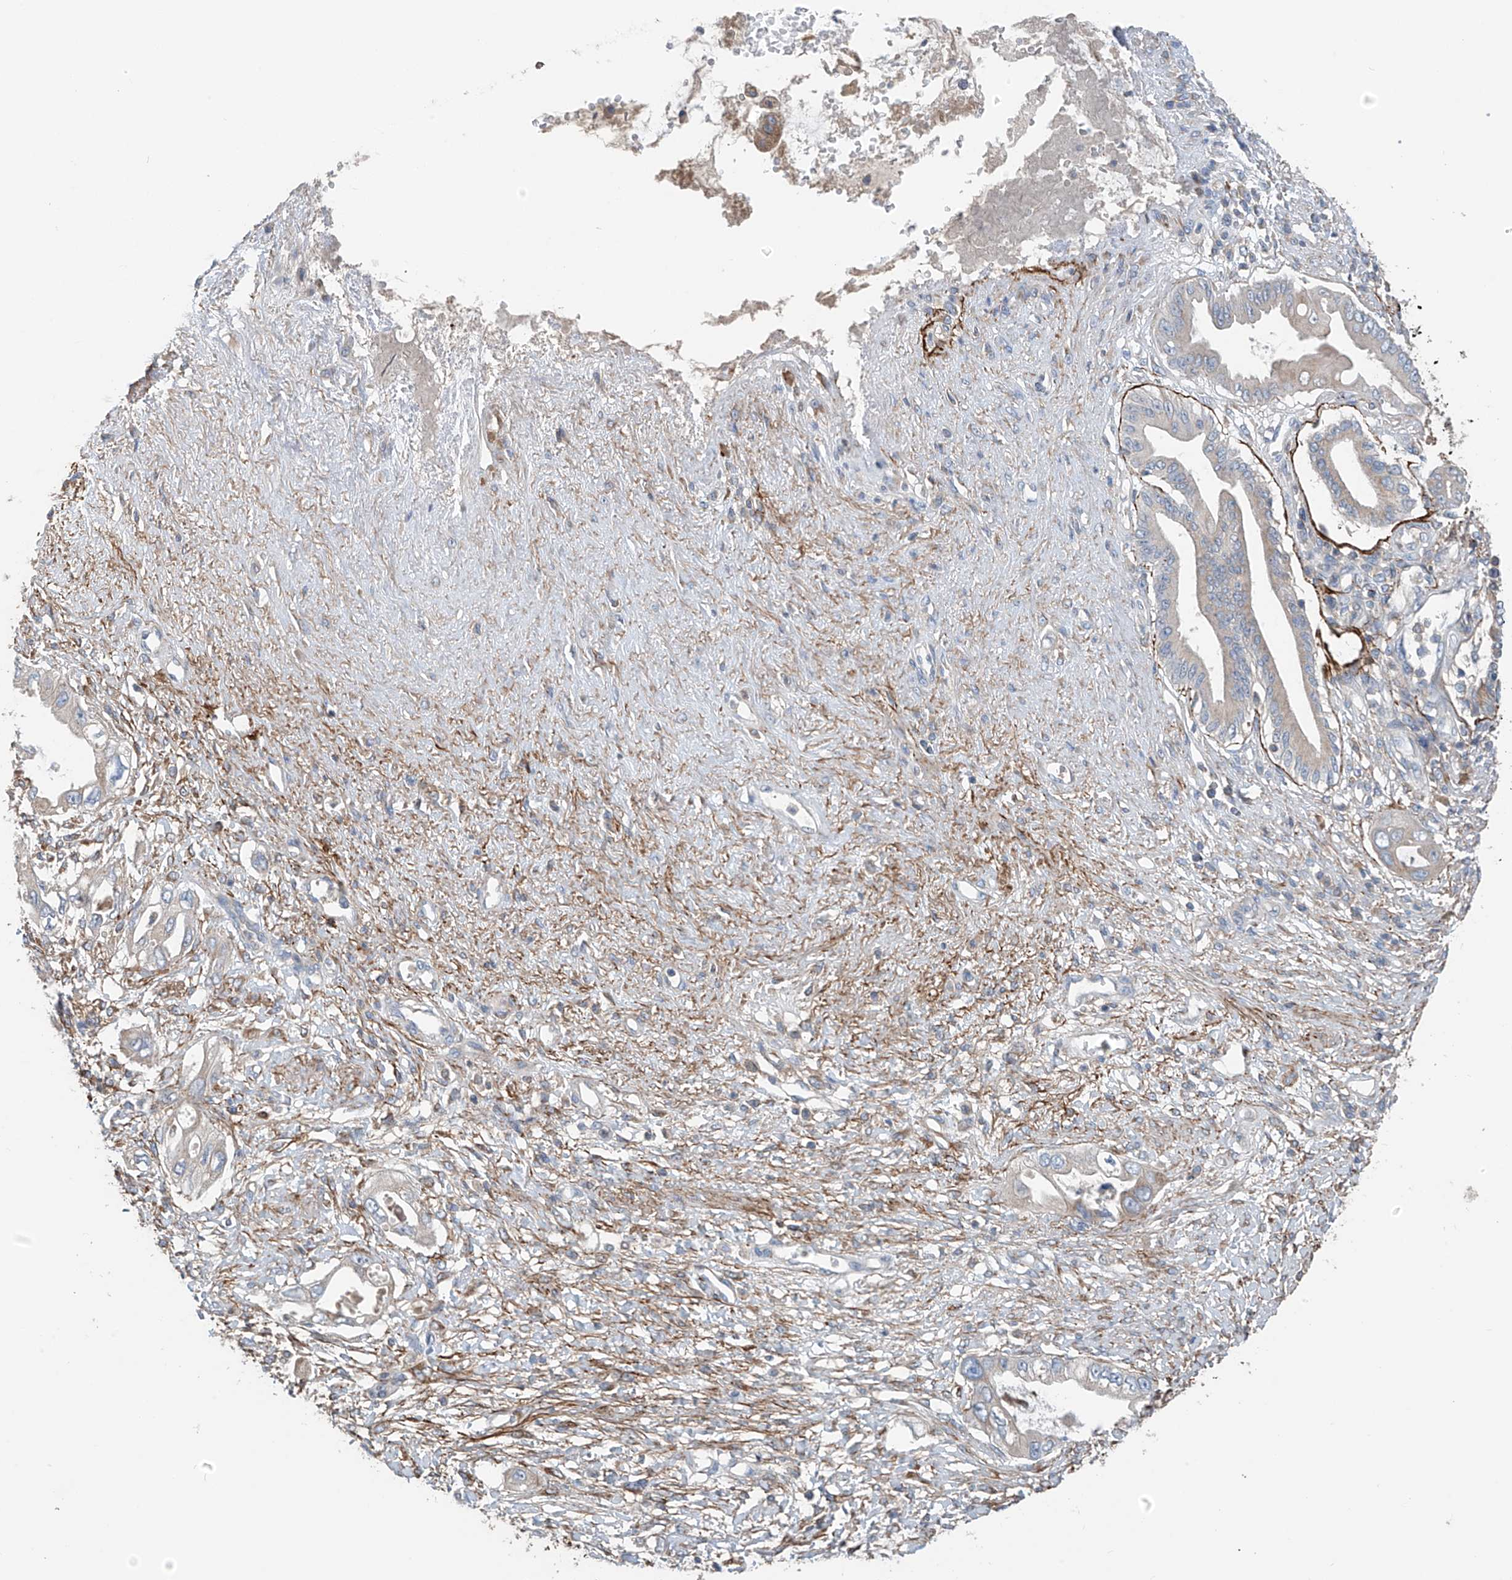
{"staining": {"intensity": "negative", "quantity": "none", "location": "none"}, "tissue": "pancreatic cancer", "cell_type": "Tumor cells", "image_type": "cancer", "snomed": [{"axis": "morphology", "description": "Inflammation, NOS"}, {"axis": "morphology", "description": "Adenocarcinoma, NOS"}, {"axis": "topography", "description": "Pancreas"}], "caption": "Micrograph shows no significant protein staining in tumor cells of pancreatic adenocarcinoma.", "gene": "GALNTL6", "patient": {"sex": "female", "age": 56}}